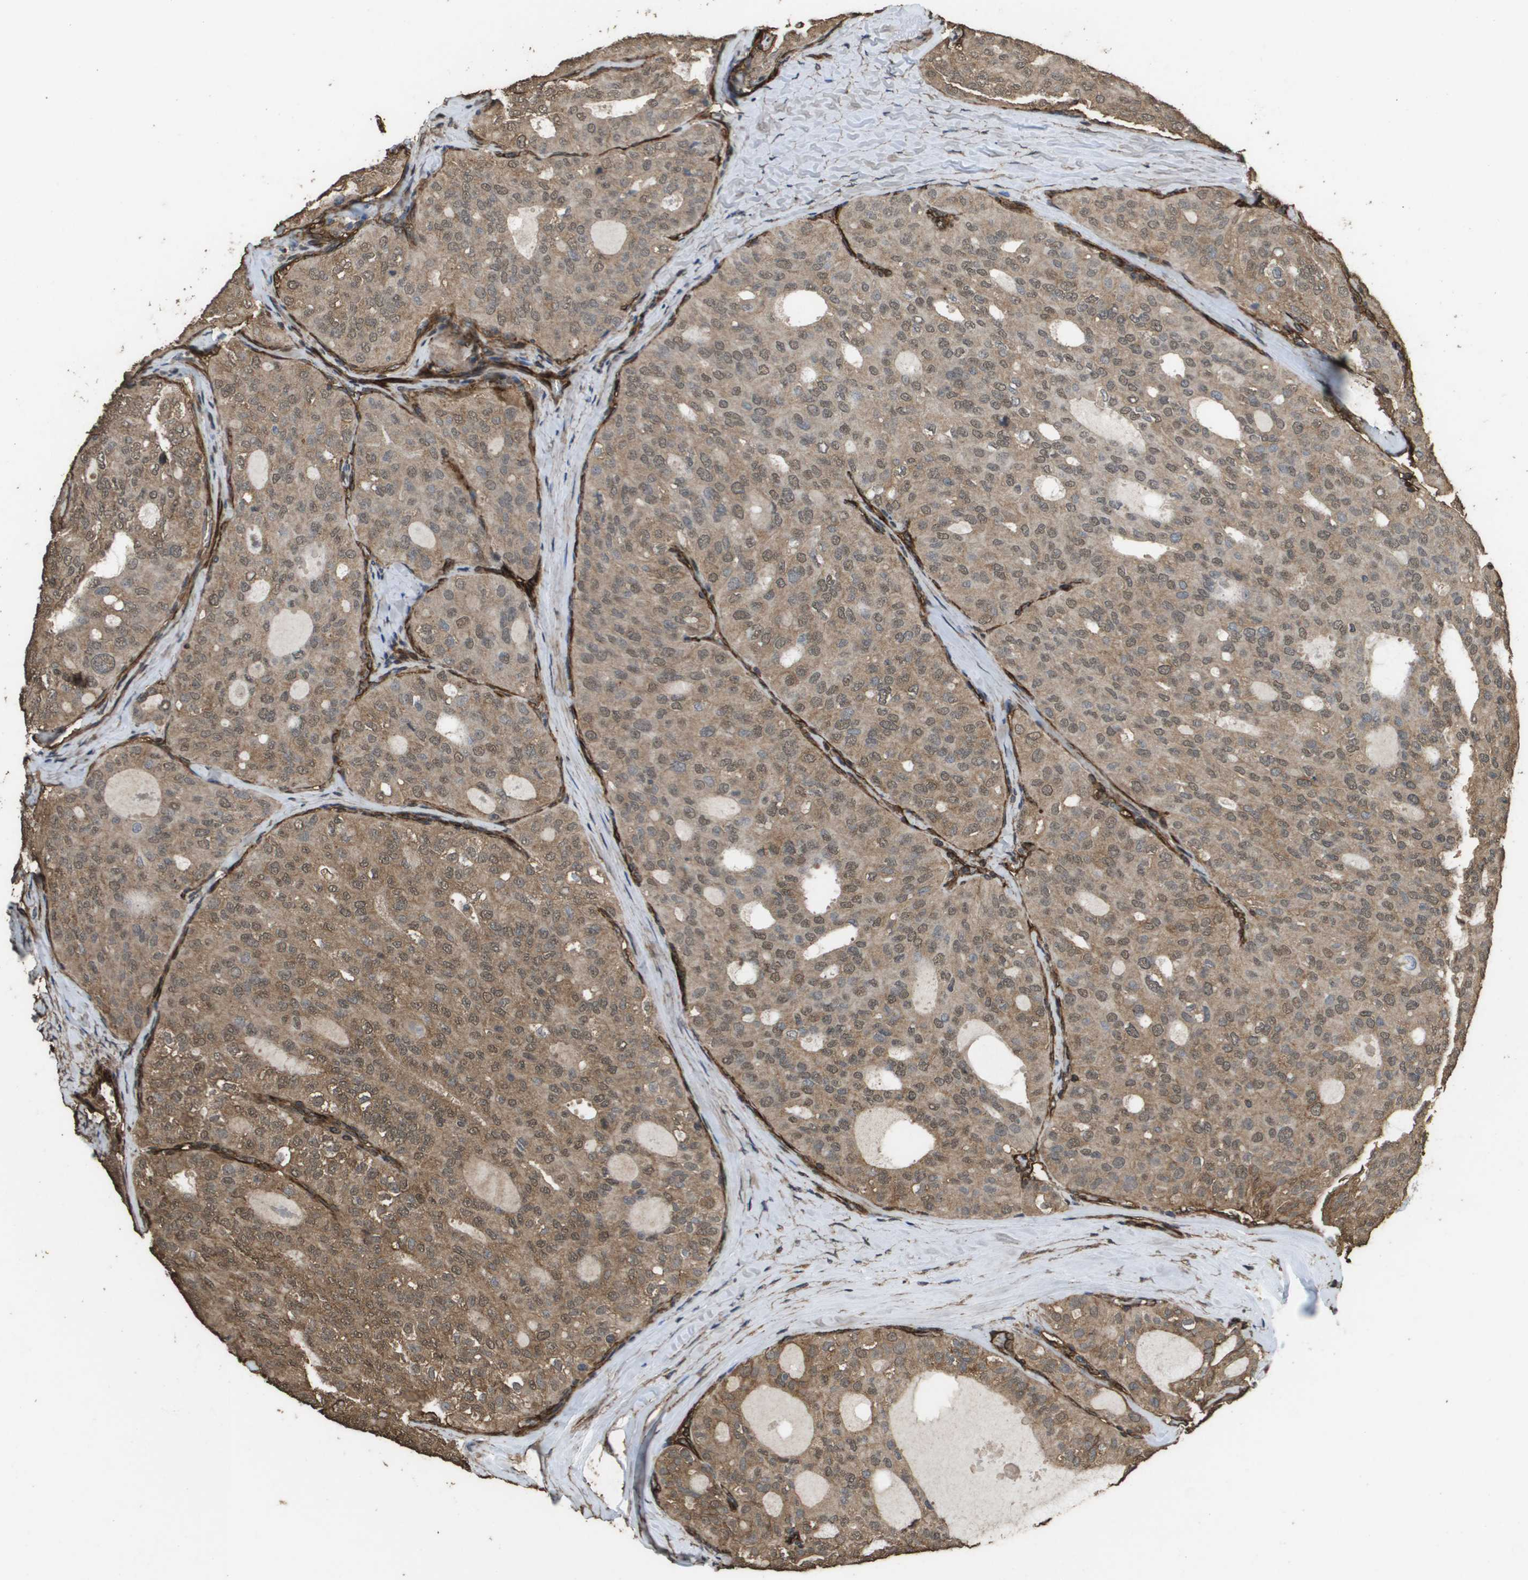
{"staining": {"intensity": "moderate", "quantity": ">75%", "location": "cytoplasmic/membranous,nuclear"}, "tissue": "thyroid cancer", "cell_type": "Tumor cells", "image_type": "cancer", "snomed": [{"axis": "morphology", "description": "Follicular adenoma carcinoma, NOS"}, {"axis": "topography", "description": "Thyroid gland"}], "caption": "This is an image of IHC staining of follicular adenoma carcinoma (thyroid), which shows moderate staining in the cytoplasmic/membranous and nuclear of tumor cells.", "gene": "AAMP", "patient": {"sex": "male", "age": 75}}